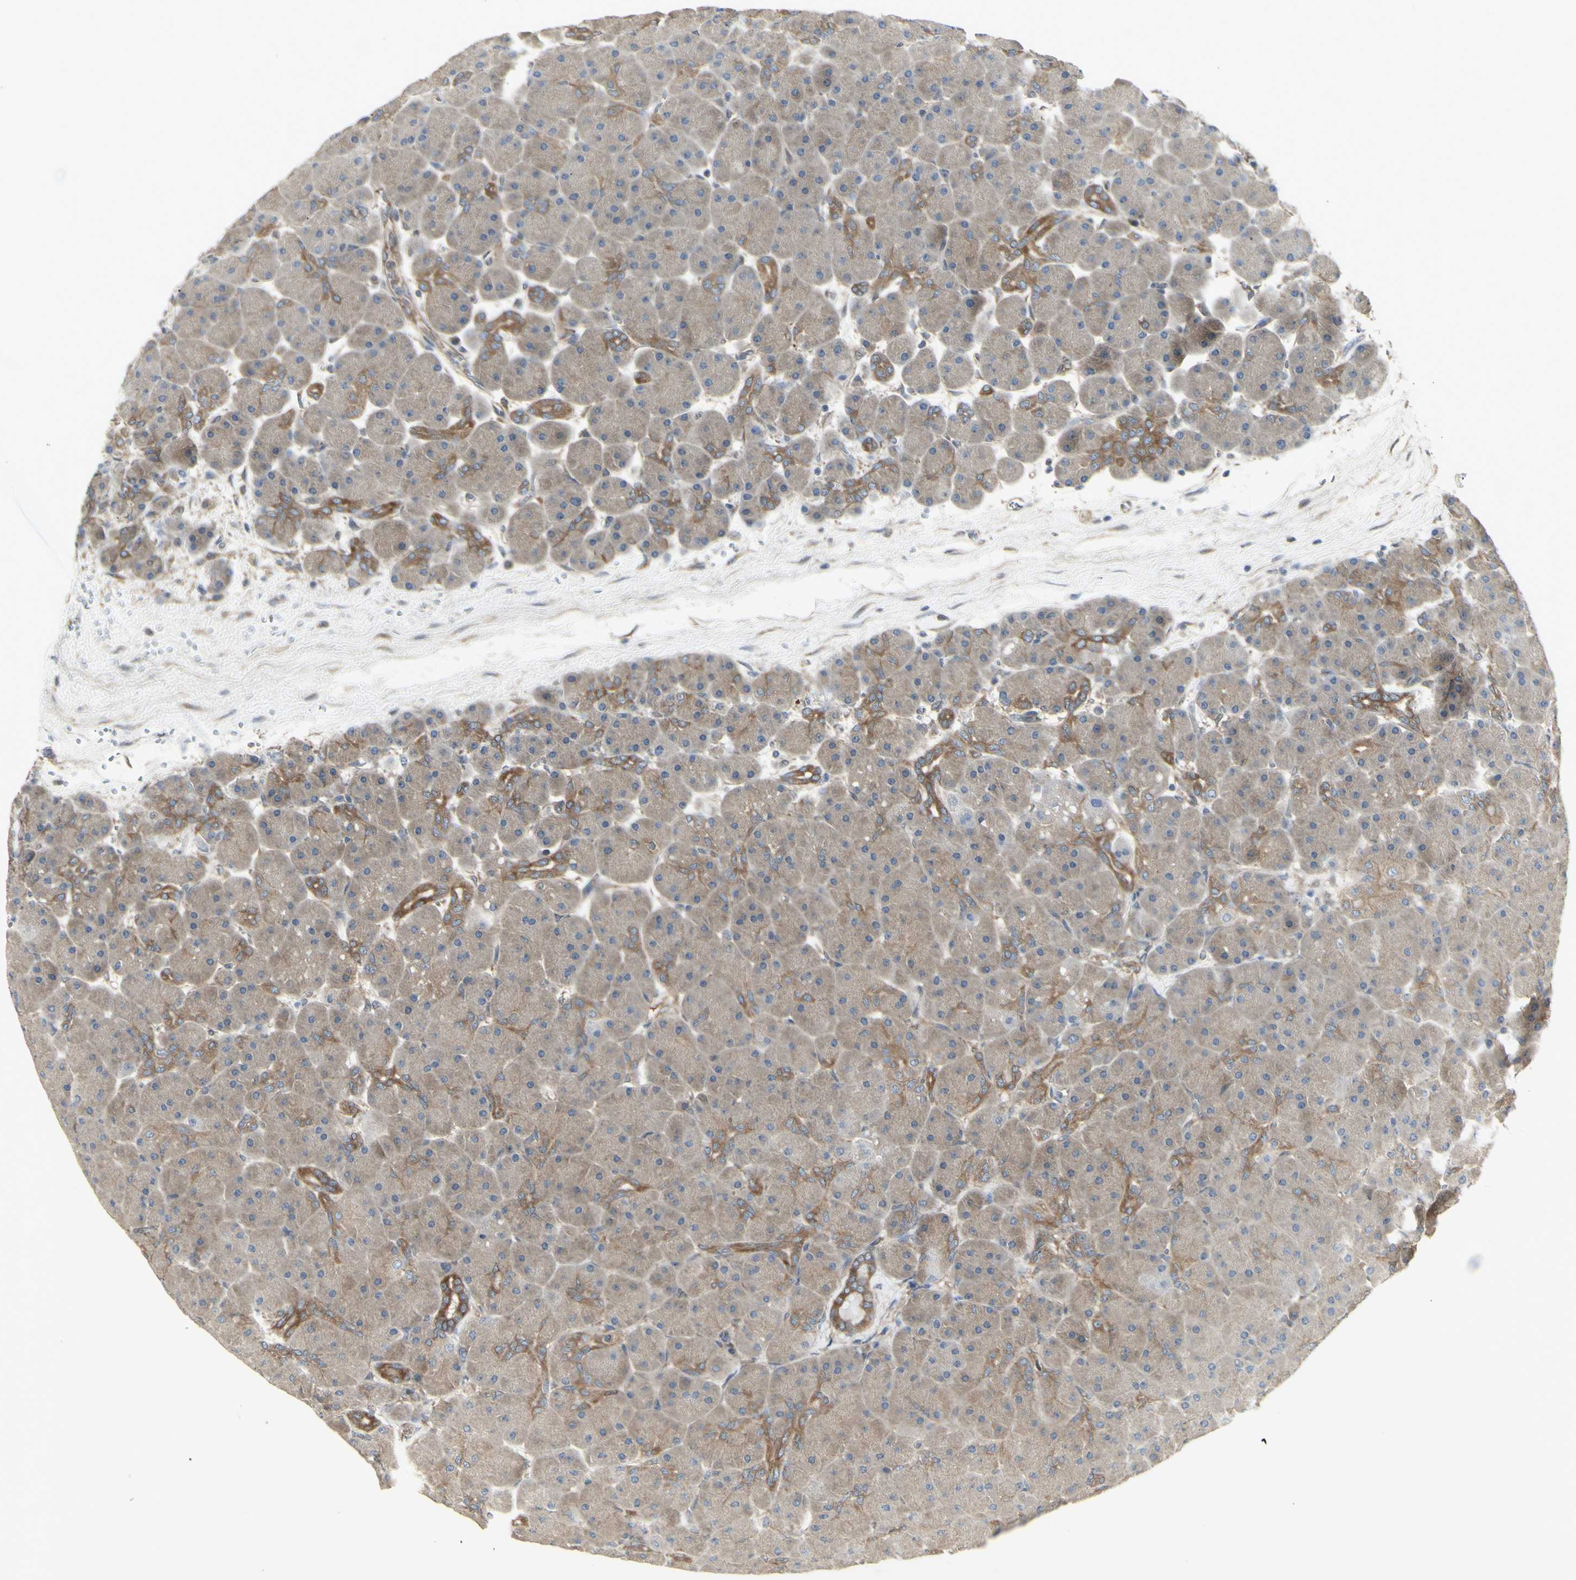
{"staining": {"intensity": "moderate", "quantity": ">75%", "location": "cytoplasmic/membranous"}, "tissue": "pancreas", "cell_type": "Exocrine glandular cells", "image_type": "normal", "snomed": [{"axis": "morphology", "description": "Normal tissue, NOS"}, {"axis": "topography", "description": "Pancreas"}], "caption": "Moderate cytoplasmic/membranous positivity for a protein is seen in approximately >75% of exocrine glandular cells of benign pancreas using IHC.", "gene": "CHURC1", "patient": {"sex": "male", "age": 66}}